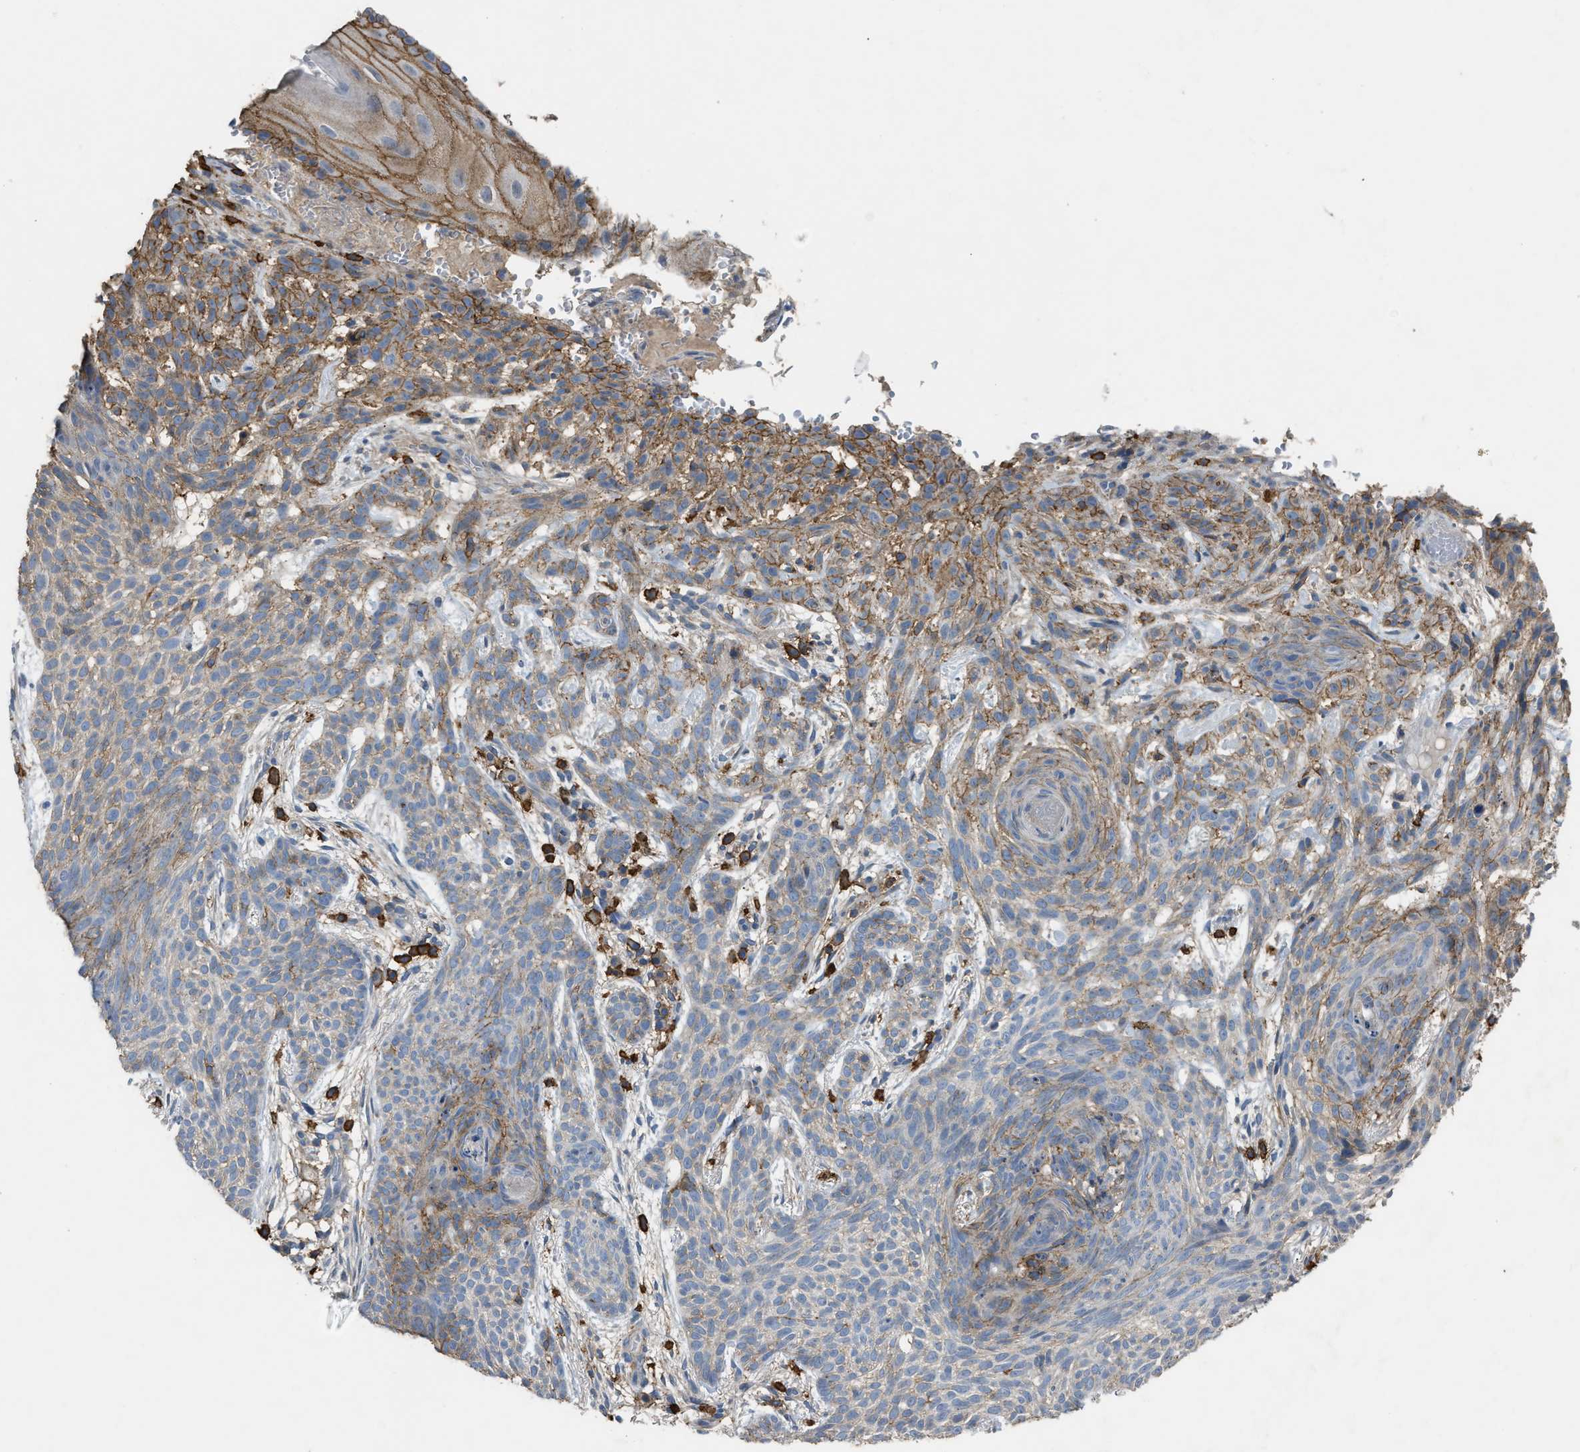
{"staining": {"intensity": "moderate", "quantity": "<25%", "location": "cytoplasmic/membranous"}, "tissue": "skin cancer", "cell_type": "Tumor cells", "image_type": "cancer", "snomed": [{"axis": "morphology", "description": "Basal cell carcinoma"}, {"axis": "topography", "description": "Skin"}], "caption": "Immunohistochemical staining of human basal cell carcinoma (skin) demonstrates low levels of moderate cytoplasmic/membranous protein staining in approximately <25% of tumor cells.", "gene": "OR51E1", "patient": {"sex": "female", "age": 59}}